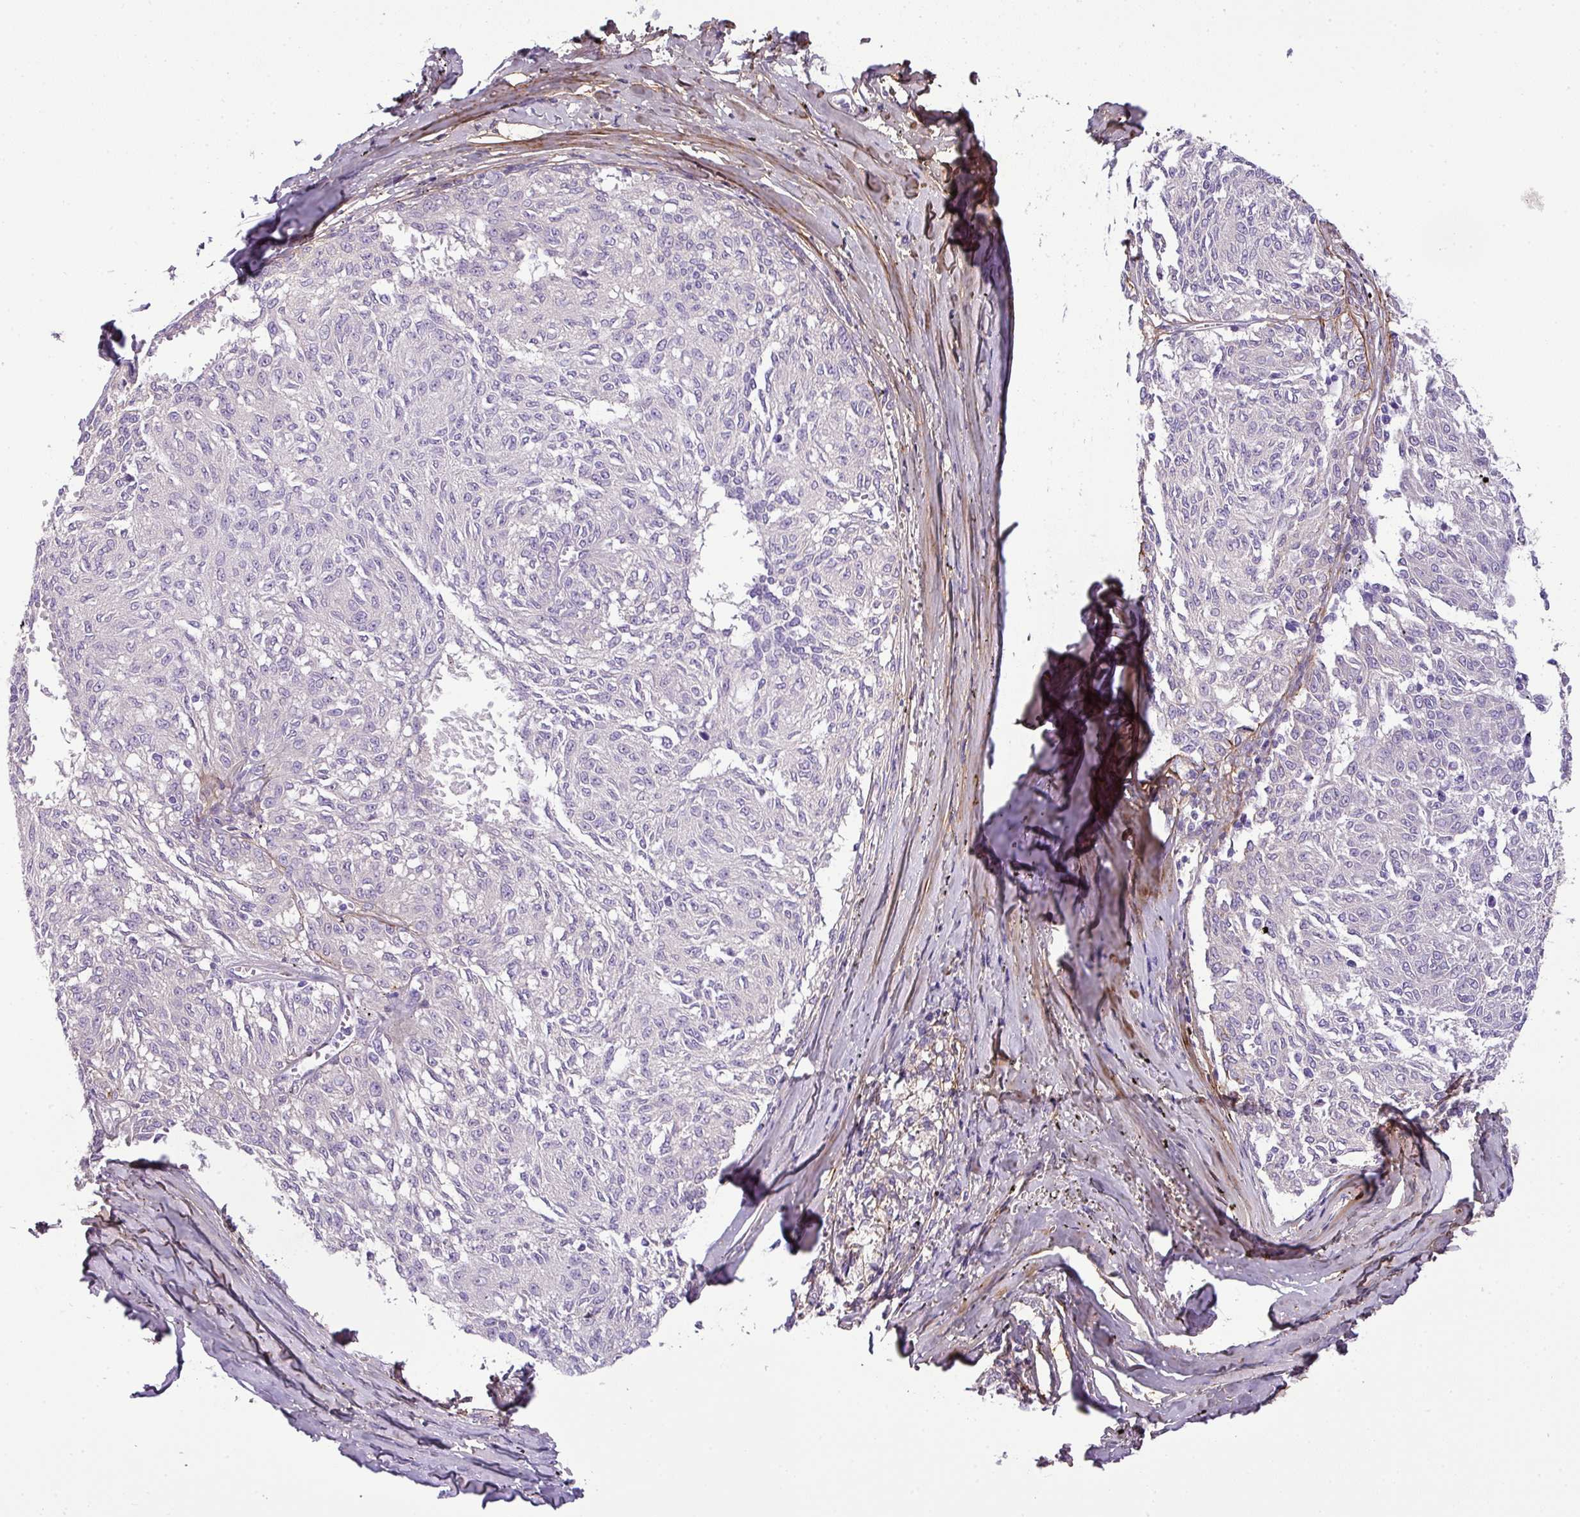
{"staining": {"intensity": "negative", "quantity": "none", "location": "none"}, "tissue": "melanoma", "cell_type": "Tumor cells", "image_type": "cancer", "snomed": [{"axis": "morphology", "description": "Malignant melanoma, NOS"}, {"axis": "topography", "description": "Skin"}], "caption": "Immunohistochemistry (IHC) of melanoma demonstrates no staining in tumor cells. Nuclei are stained in blue.", "gene": "PARD6G", "patient": {"sex": "female", "age": 72}}